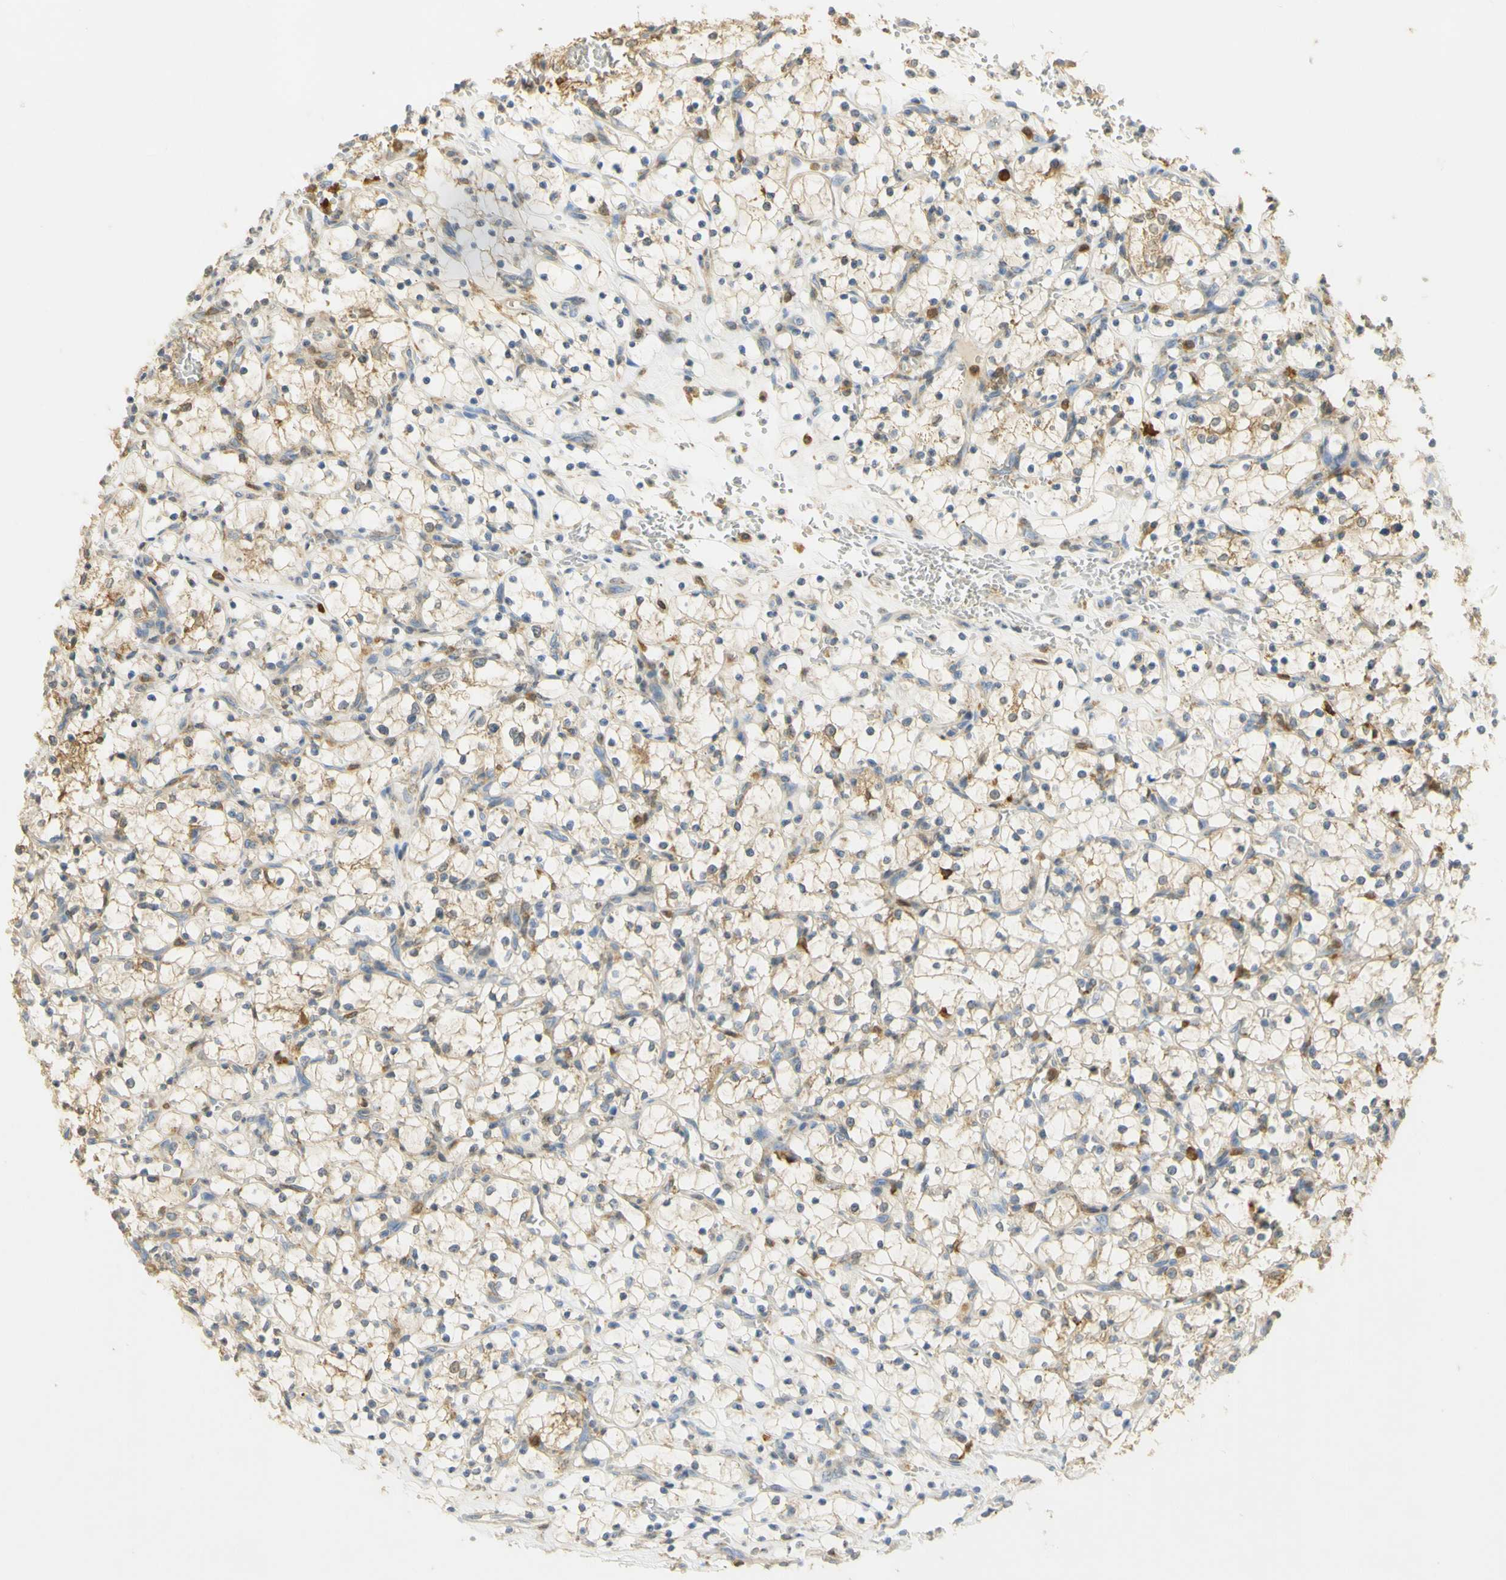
{"staining": {"intensity": "weak", "quantity": ">75%", "location": "cytoplasmic/membranous"}, "tissue": "renal cancer", "cell_type": "Tumor cells", "image_type": "cancer", "snomed": [{"axis": "morphology", "description": "Adenocarcinoma, NOS"}, {"axis": "topography", "description": "Kidney"}], "caption": "A brown stain shows weak cytoplasmic/membranous positivity of a protein in renal cancer tumor cells.", "gene": "PAK1", "patient": {"sex": "female", "age": 69}}